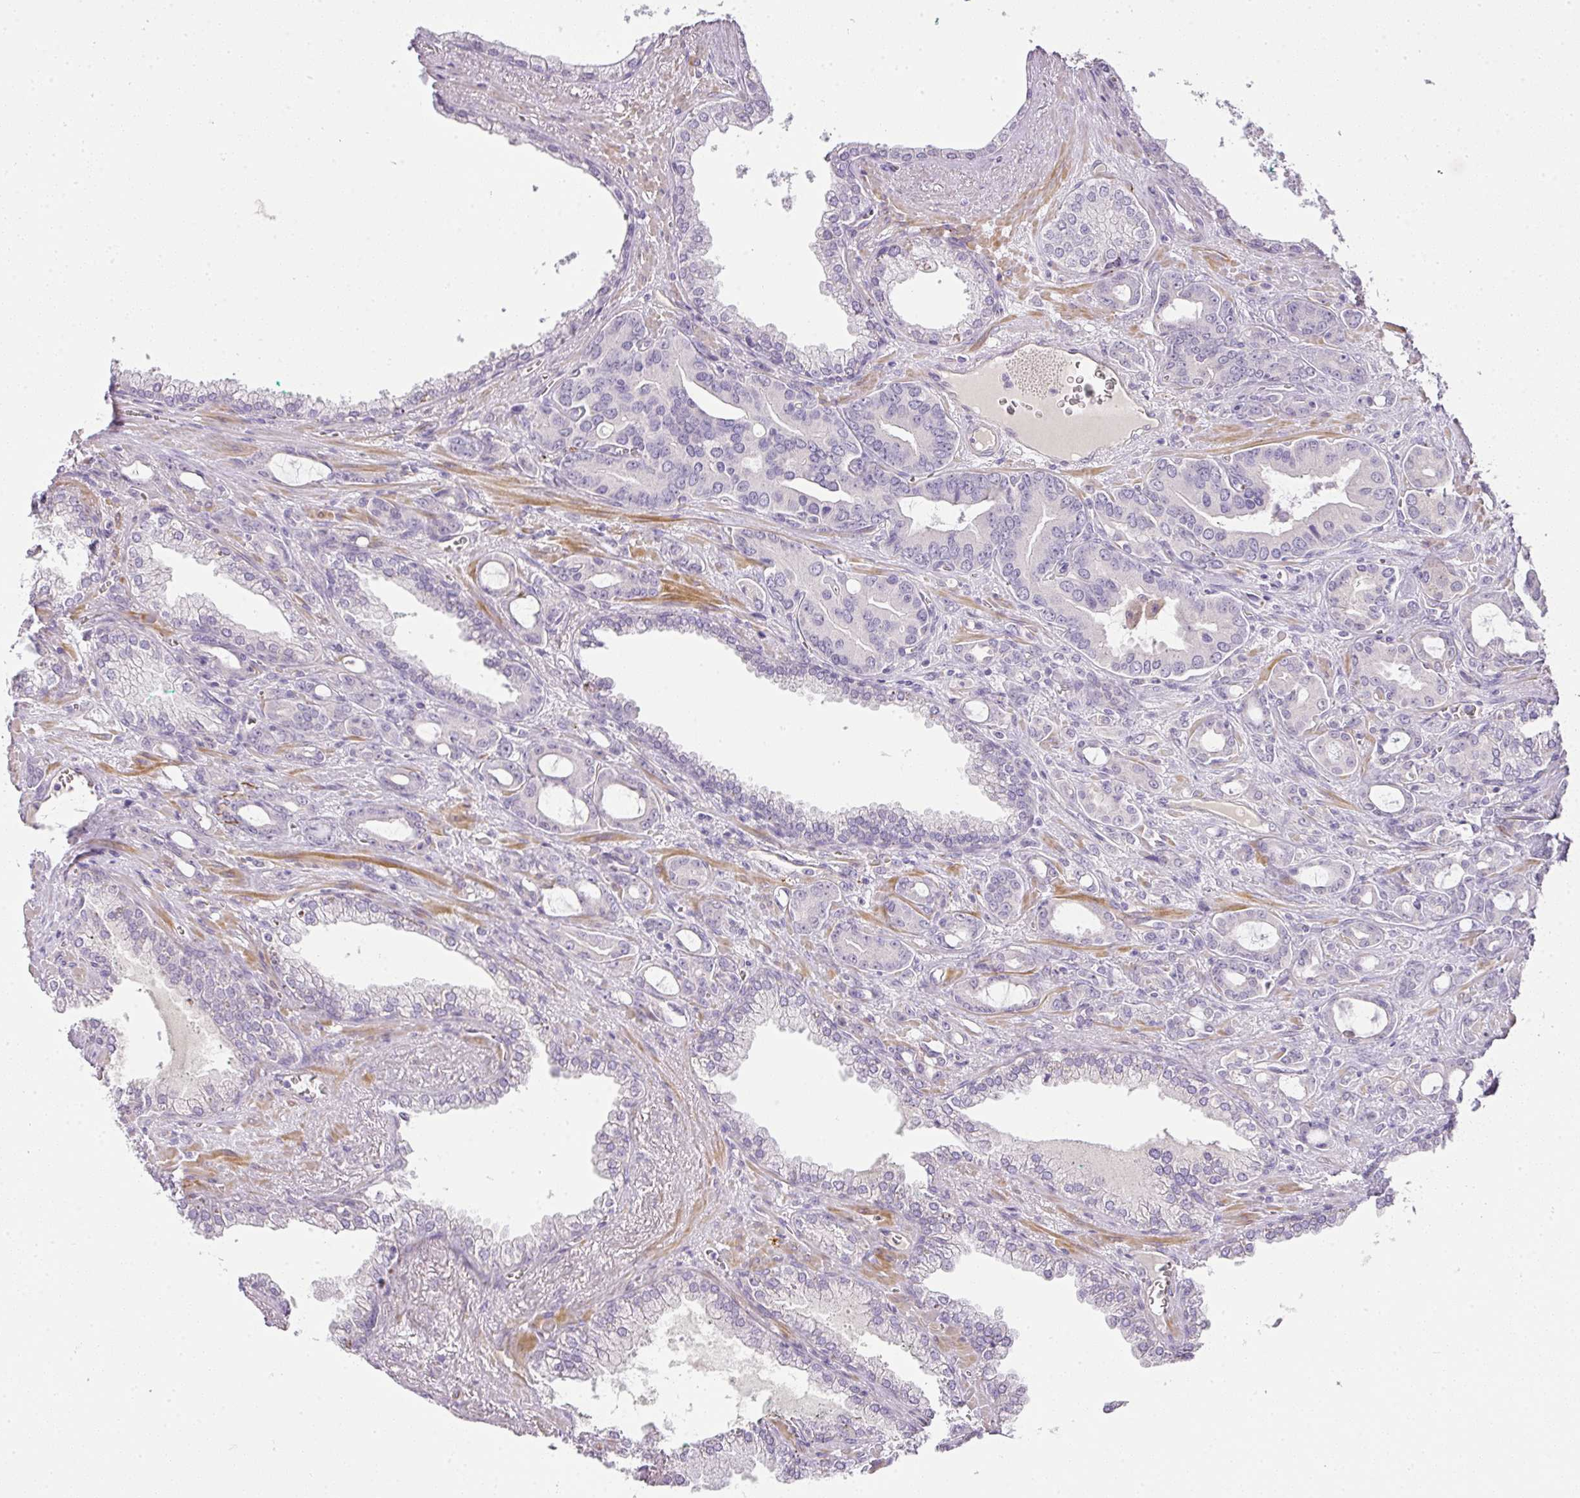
{"staining": {"intensity": "negative", "quantity": "none", "location": "none"}, "tissue": "prostate cancer", "cell_type": "Tumor cells", "image_type": "cancer", "snomed": [{"axis": "morphology", "description": "Adenocarcinoma, High grade"}, {"axis": "topography", "description": "Prostate"}], "caption": "Tumor cells show no significant positivity in prostate high-grade adenocarcinoma.", "gene": "RAX2", "patient": {"sex": "male", "age": 72}}